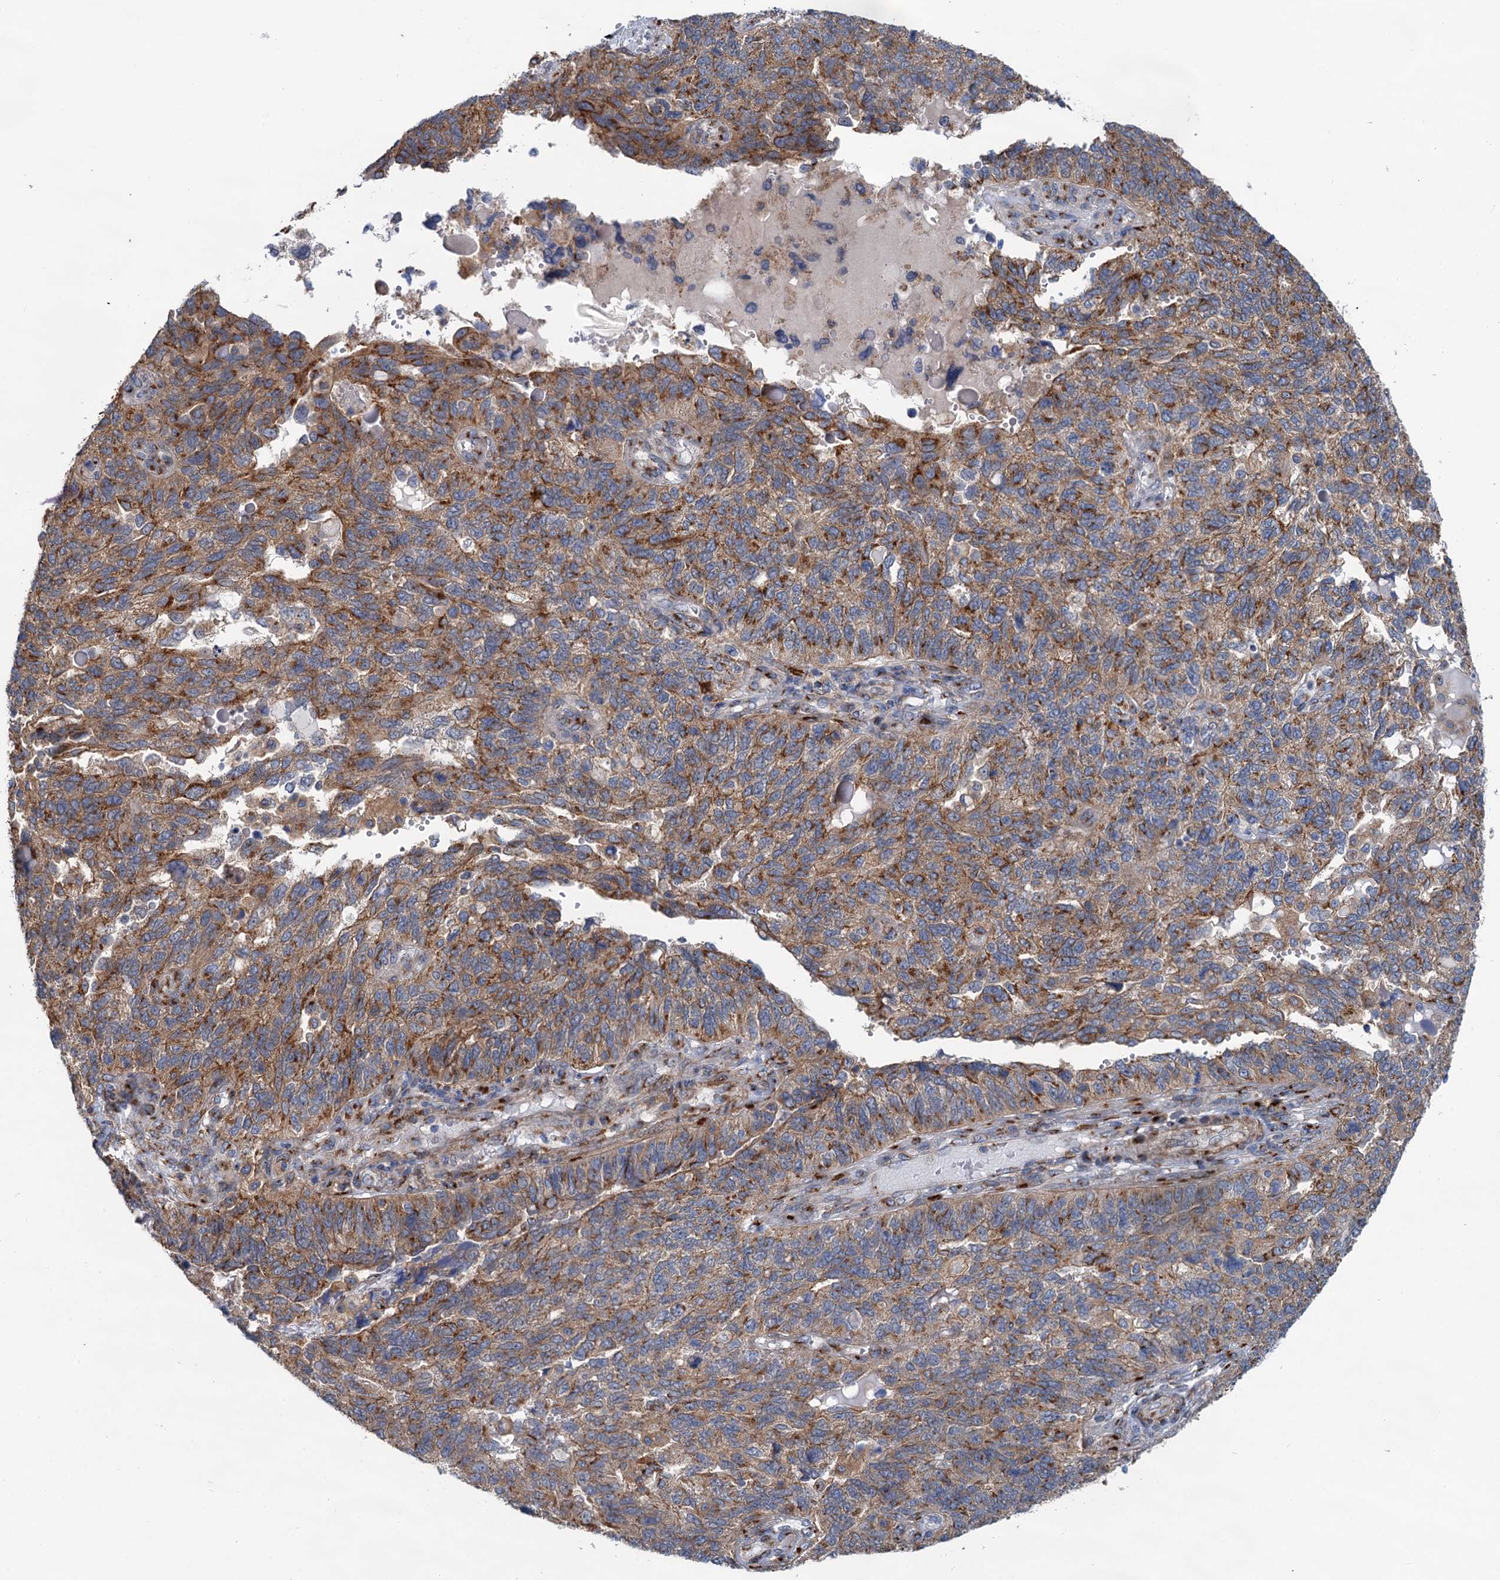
{"staining": {"intensity": "moderate", "quantity": ">75%", "location": "cytoplasmic/membranous"}, "tissue": "endometrial cancer", "cell_type": "Tumor cells", "image_type": "cancer", "snomed": [{"axis": "morphology", "description": "Adenocarcinoma, NOS"}, {"axis": "topography", "description": "Endometrium"}], "caption": "Immunohistochemical staining of endometrial cancer (adenocarcinoma) shows medium levels of moderate cytoplasmic/membranous staining in about >75% of tumor cells. The staining was performed using DAB (3,3'-diaminobenzidine) to visualize the protein expression in brown, while the nuclei were stained in blue with hematoxylin (Magnification: 20x).", "gene": "BET1L", "patient": {"sex": "female", "age": 66}}